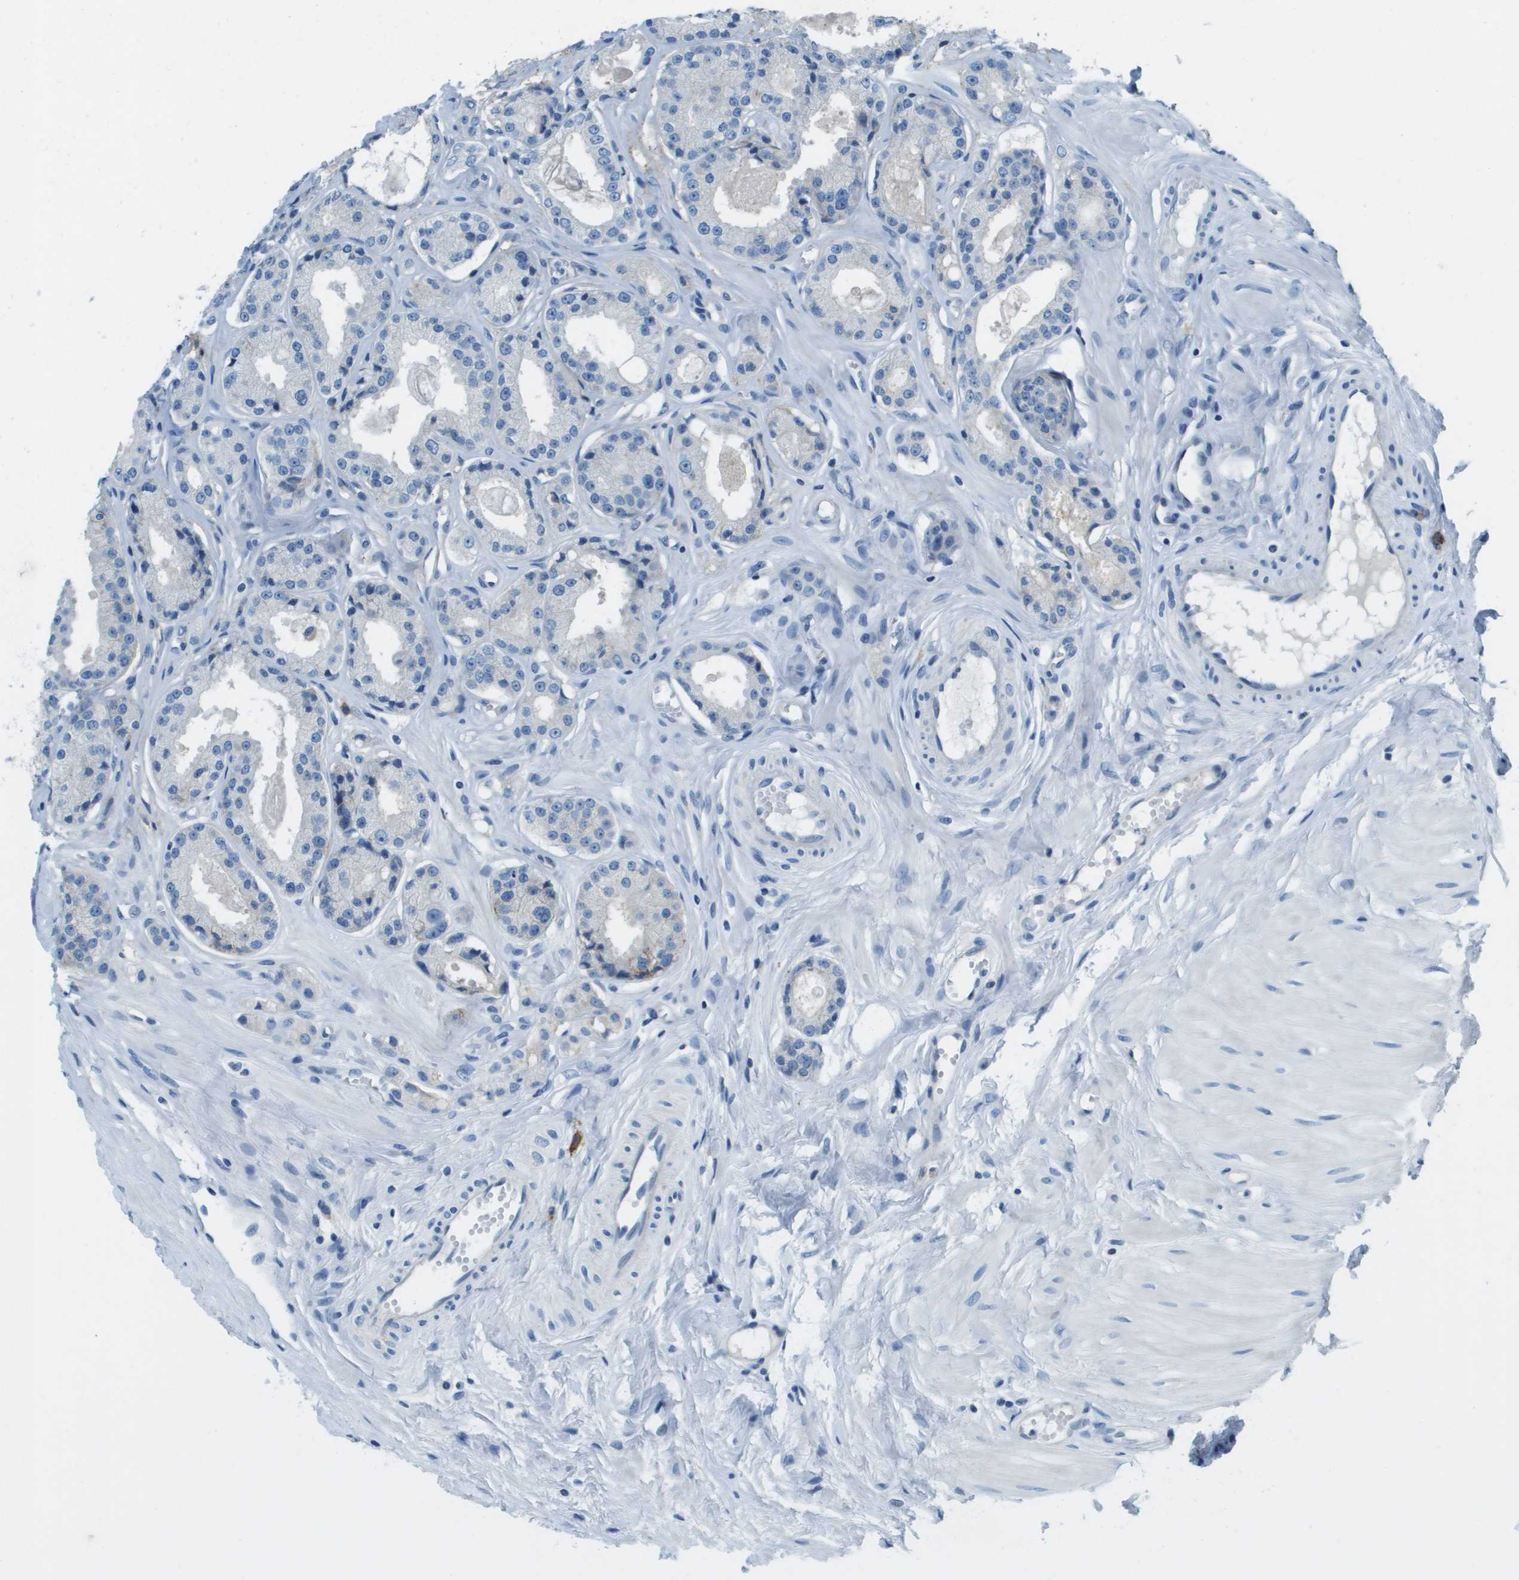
{"staining": {"intensity": "negative", "quantity": "none", "location": "none"}, "tissue": "prostate cancer", "cell_type": "Tumor cells", "image_type": "cancer", "snomed": [{"axis": "morphology", "description": "Adenocarcinoma, Low grade"}, {"axis": "topography", "description": "Prostate"}], "caption": "Prostate cancer was stained to show a protein in brown. There is no significant expression in tumor cells.", "gene": "SDC1", "patient": {"sex": "male", "age": 57}}